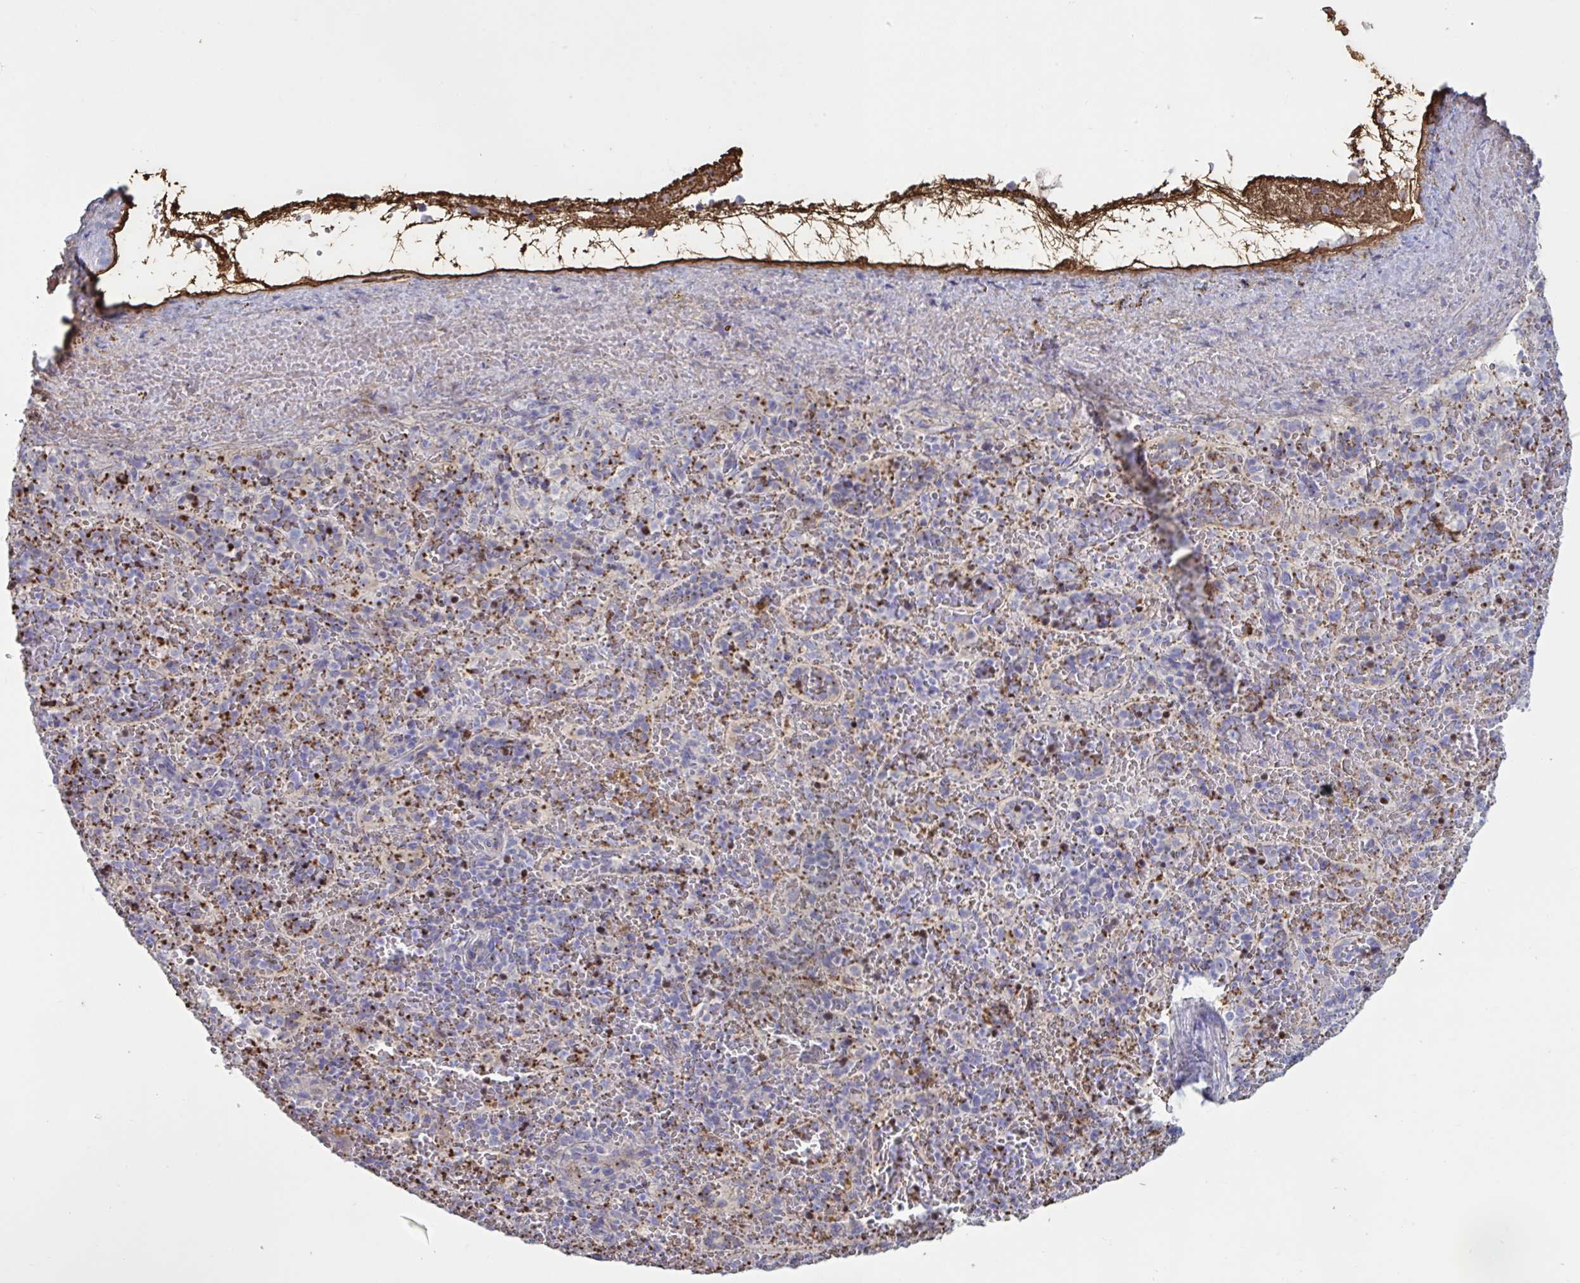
{"staining": {"intensity": "negative", "quantity": "none", "location": "none"}, "tissue": "spleen", "cell_type": "Cells in red pulp", "image_type": "normal", "snomed": [{"axis": "morphology", "description": "Normal tissue, NOS"}, {"axis": "topography", "description": "Spleen"}], "caption": "IHC micrograph of unremarkable spleen: human spleen stained with DAB exhibits no significant protein expression in cells in red pulp.", "gene": "IL1R1", "patient": {"sex": "female", "age": 50}}